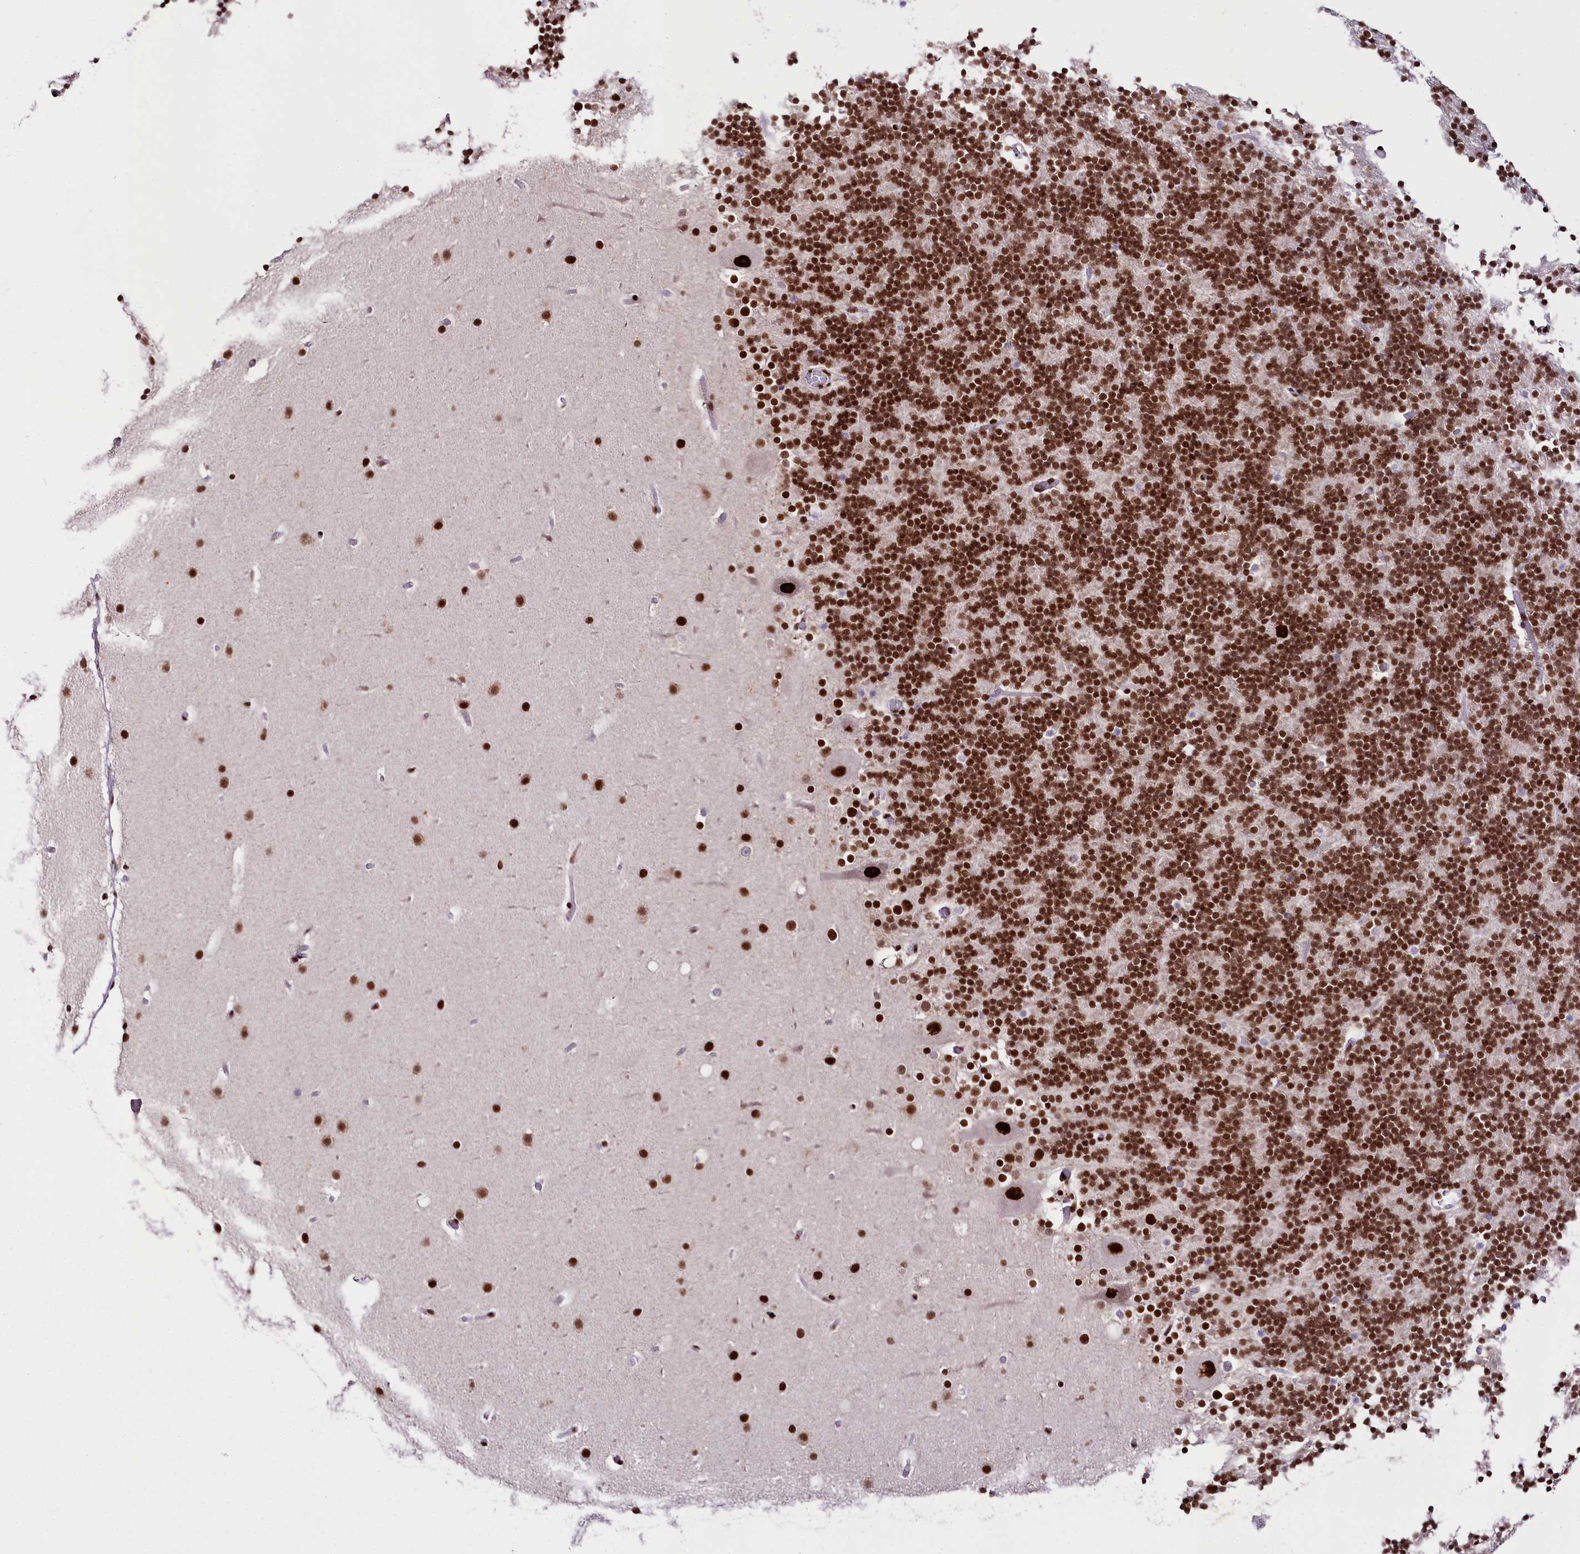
{"staining": {"intensity": "strong", "quantity": ">75%", "location": "nuclear"}, "tissue": "cerebellum", "cell_type": "Cells in granular layer", "image_type": "normal", "snomed": [{"axis": "morphology", "description": "Normal tissue, NOS"}, {"axis": "topography", "description": "Cerebellum"}], "caption": "An image showing strong nuclear expression in approximately >75% of cells in granular layer in benign cerebellum, as visualized by brown immunohistochemical staining.", "gene": "SMARCE1", "patient": {"sex": "male", "age": 57}}